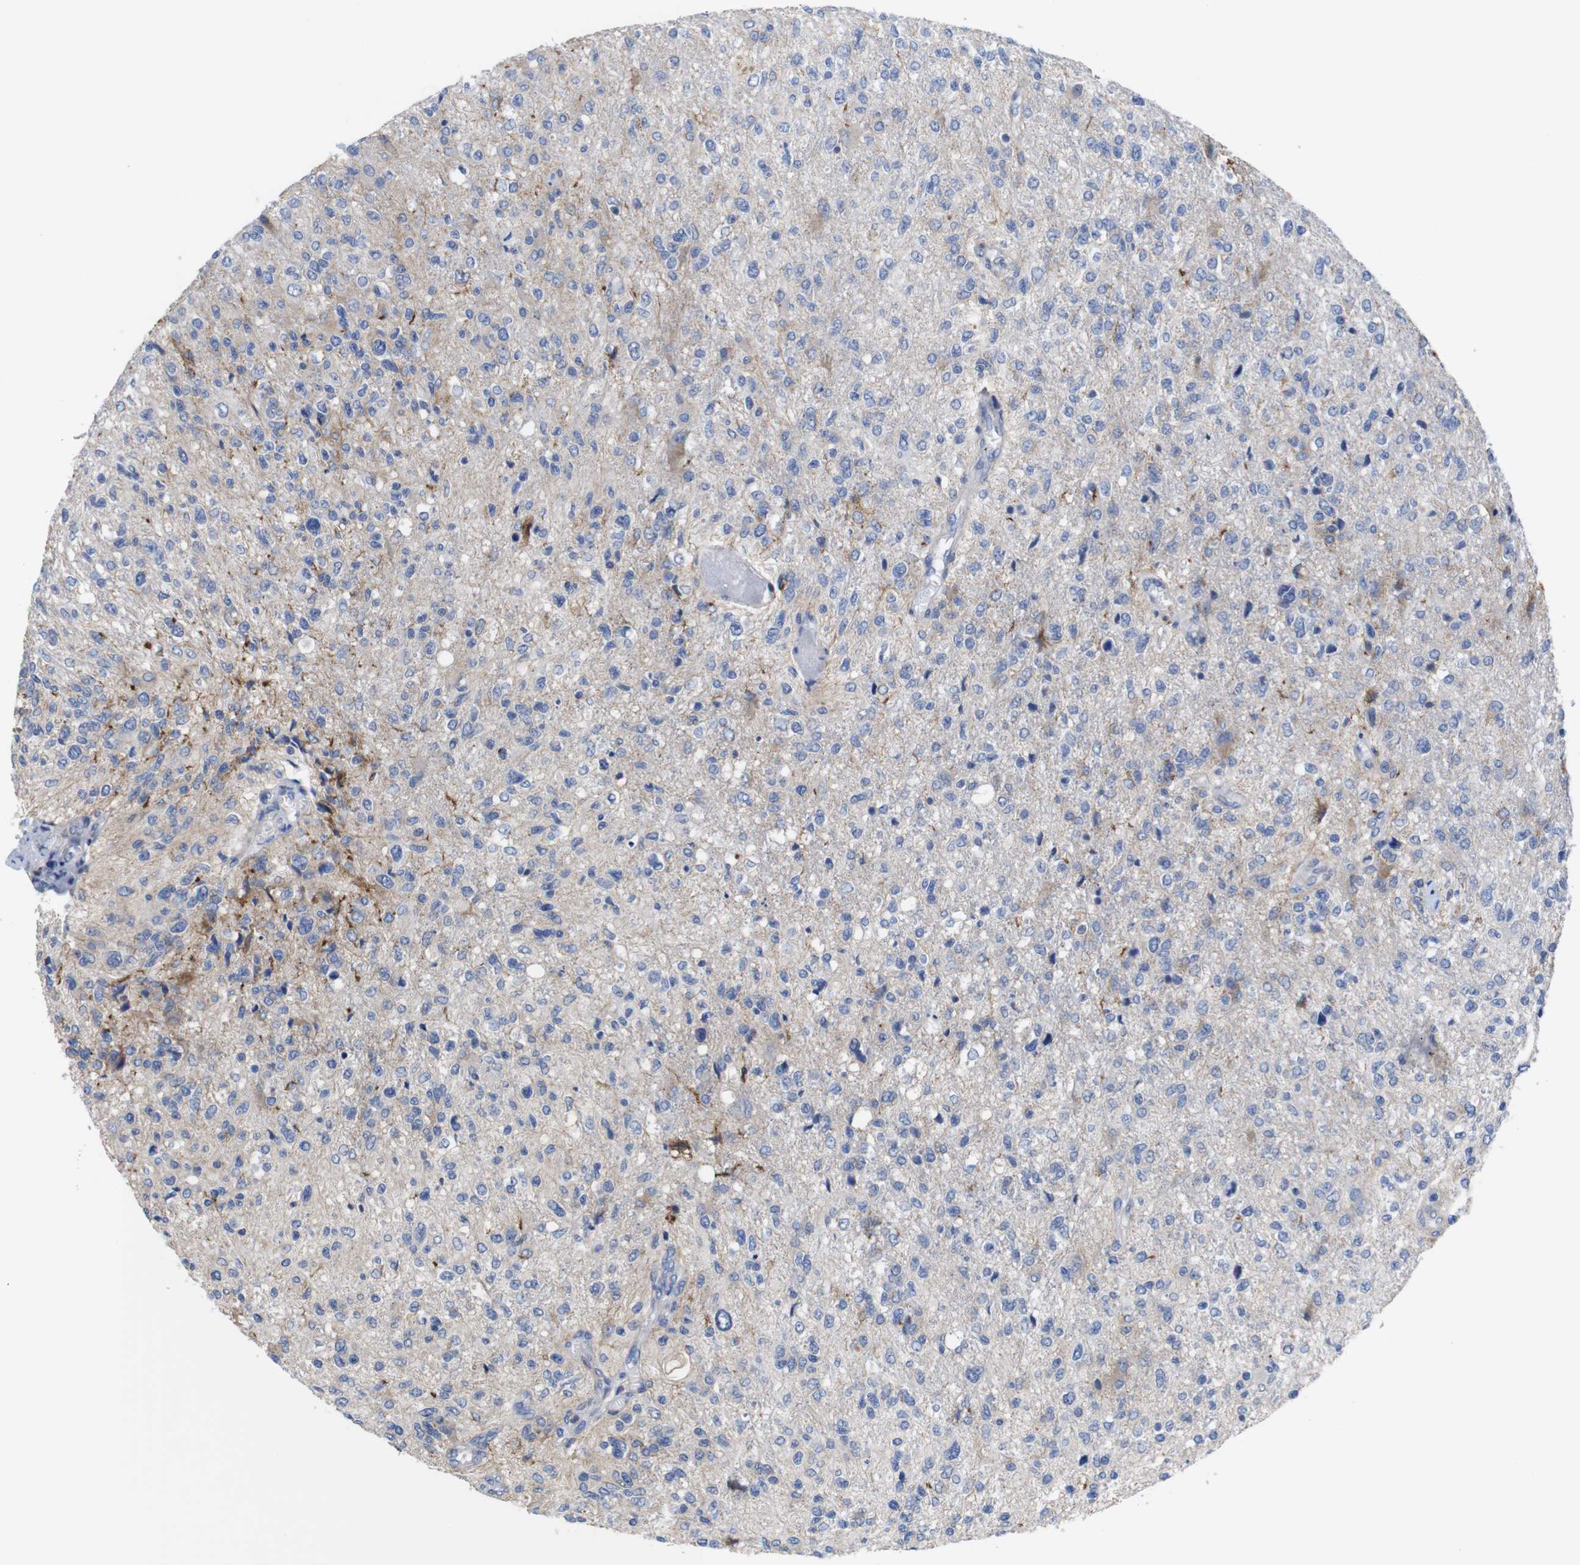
{"staining": {"intensity": "moderate", "quantity": "<25%", "location": "cytoplasmic/membranous"}, "tissue": "glioma", "cell_type": "Tumor cells", "image_type": "cancer", "snomed": [{"axis": "morphology", "description": "Glioma, malignant, High grade"}, {"axis": "topography", "description": "Cerebral cortex"}], "caption": "Human high-grade glioma (malignant) stained with a brown dye displays moderate cytoplasmic/membranous positive positivity in approximately <25% of tumor cells.", "gene": "USH1C", "patient": {"sex": "male", "age": 76}}